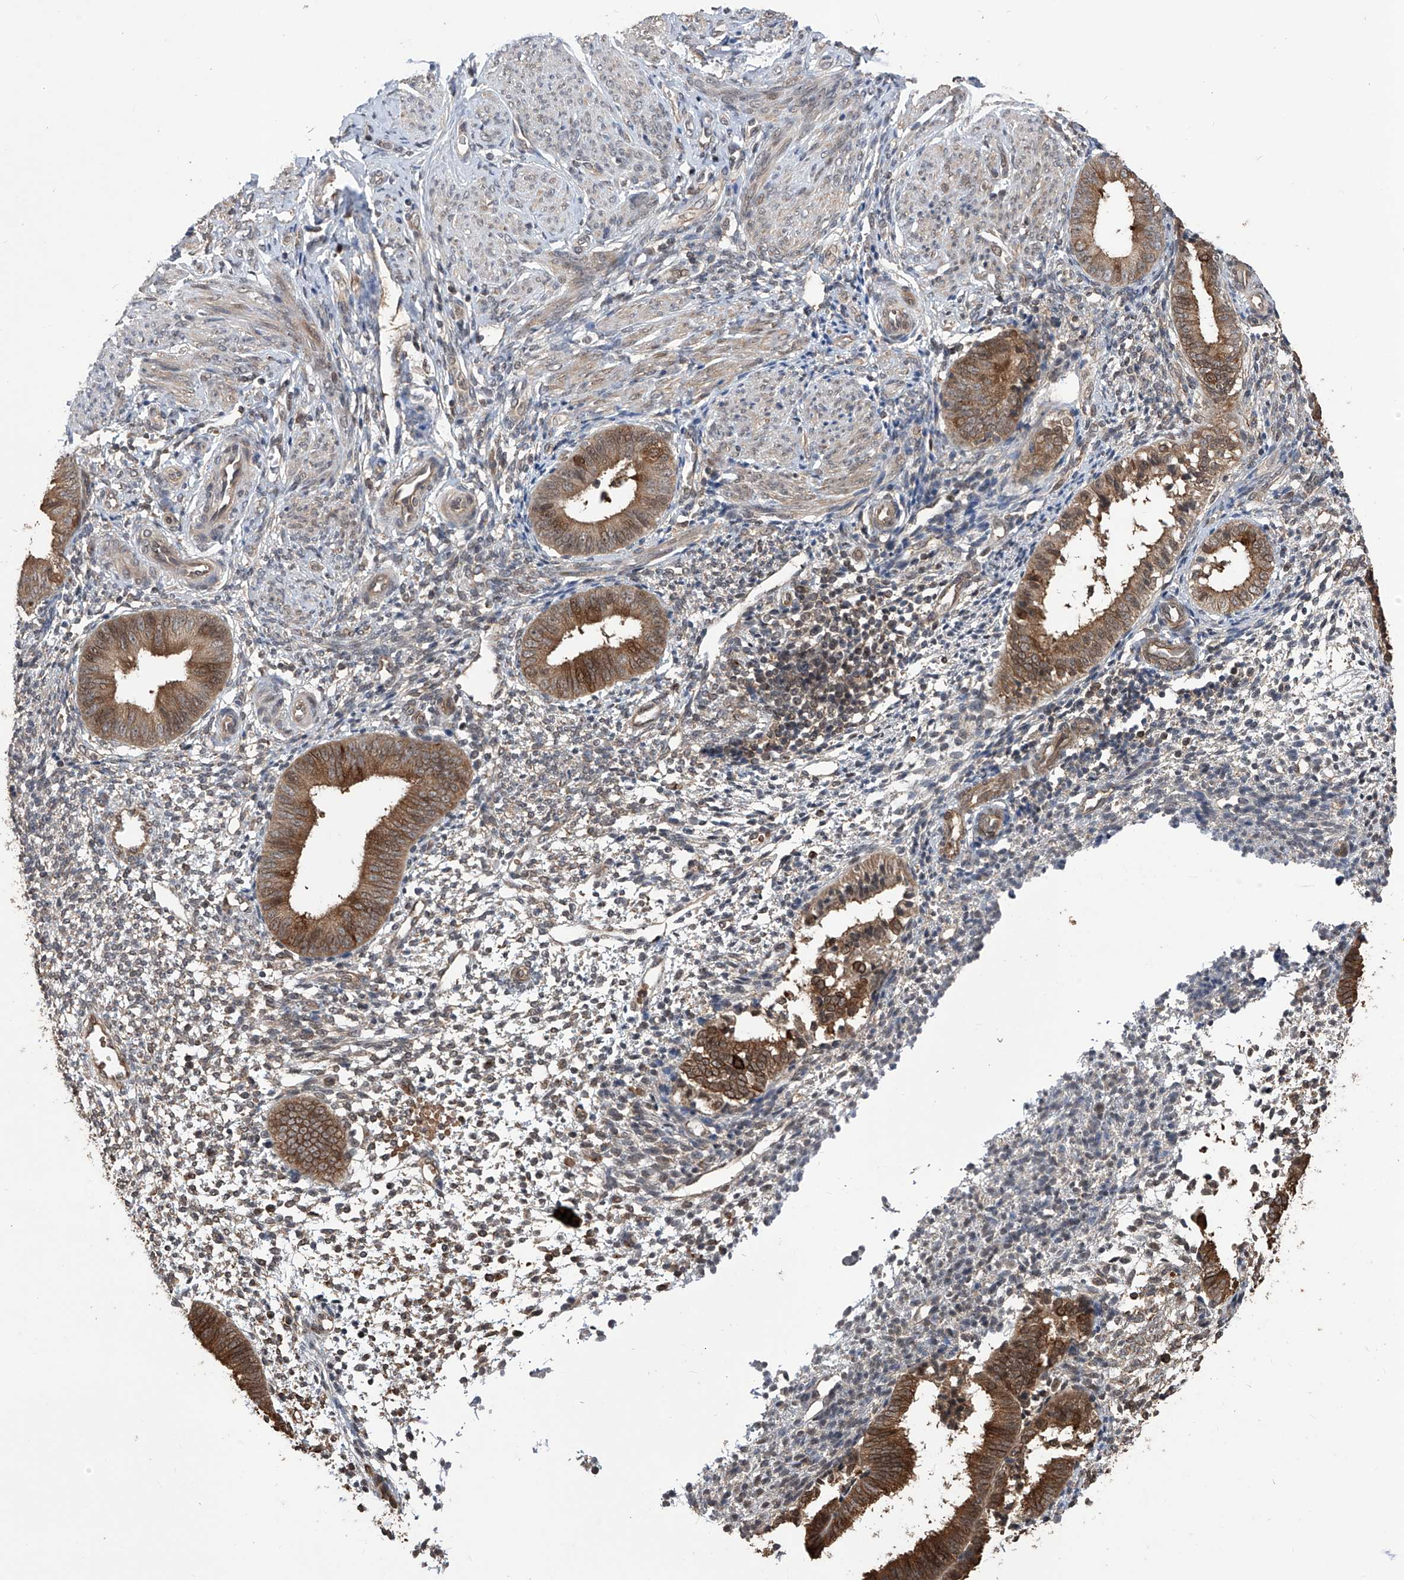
{"staining": {"intensity": "weak", "quantity": "<25%", "location": "cytoplasmic/membranous"}, "tissue": "endometrium", "cell_type": "Cells in endometrial stroma", "image_type": "normal", "snomed": [{"axis": "morphology", "description": "Normal tissue, NOS"}, {"axis": "topography", "description": "Uterus"}, {"axis": "topography", "description": "Endometrium"}], "caption": "IHC of unremarkable human endometrium demonstrates no expression in cells in endometrial stroma. Nuclei are stained in blue.", "gene": "LYSMD4", "patient": {"sex": "female", "age": 48}}